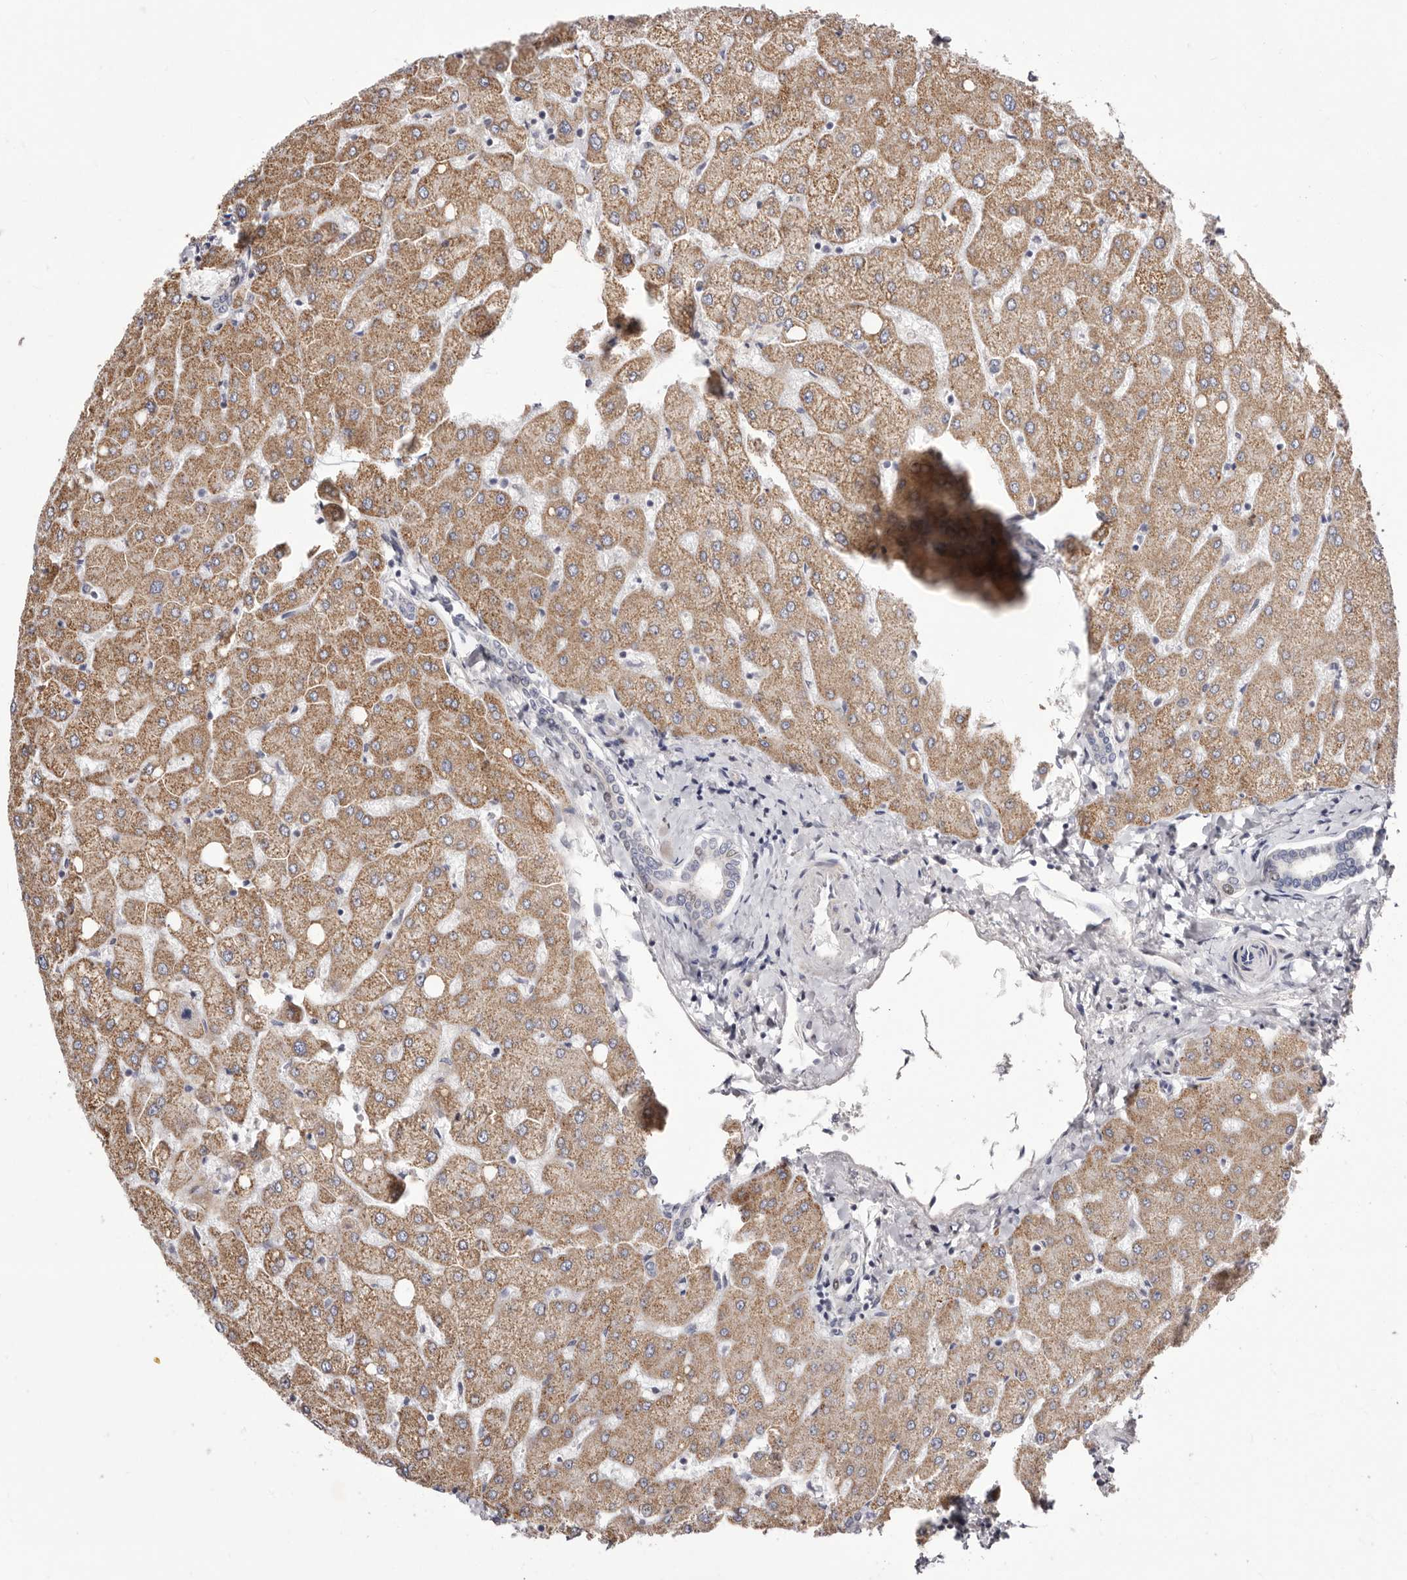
{"staining": {"intensity": "negative", "quantity": "none", "location": "none"}, "tissue": "liver", "cell_type": "Cholangiocytes", "image_type": "normal", "snomed": [{"axis": "morphology", "description": "Normal tissue, NOS"}, {"axis": "topography", "description": "Liver"}], "caption": "IHC photomicrograph of normal human liver stained for a protein (brown), which reveals no staining in cholangiocytes.", "gene": "NUBPL", "patient": {"sex": "female", "age": 54}}